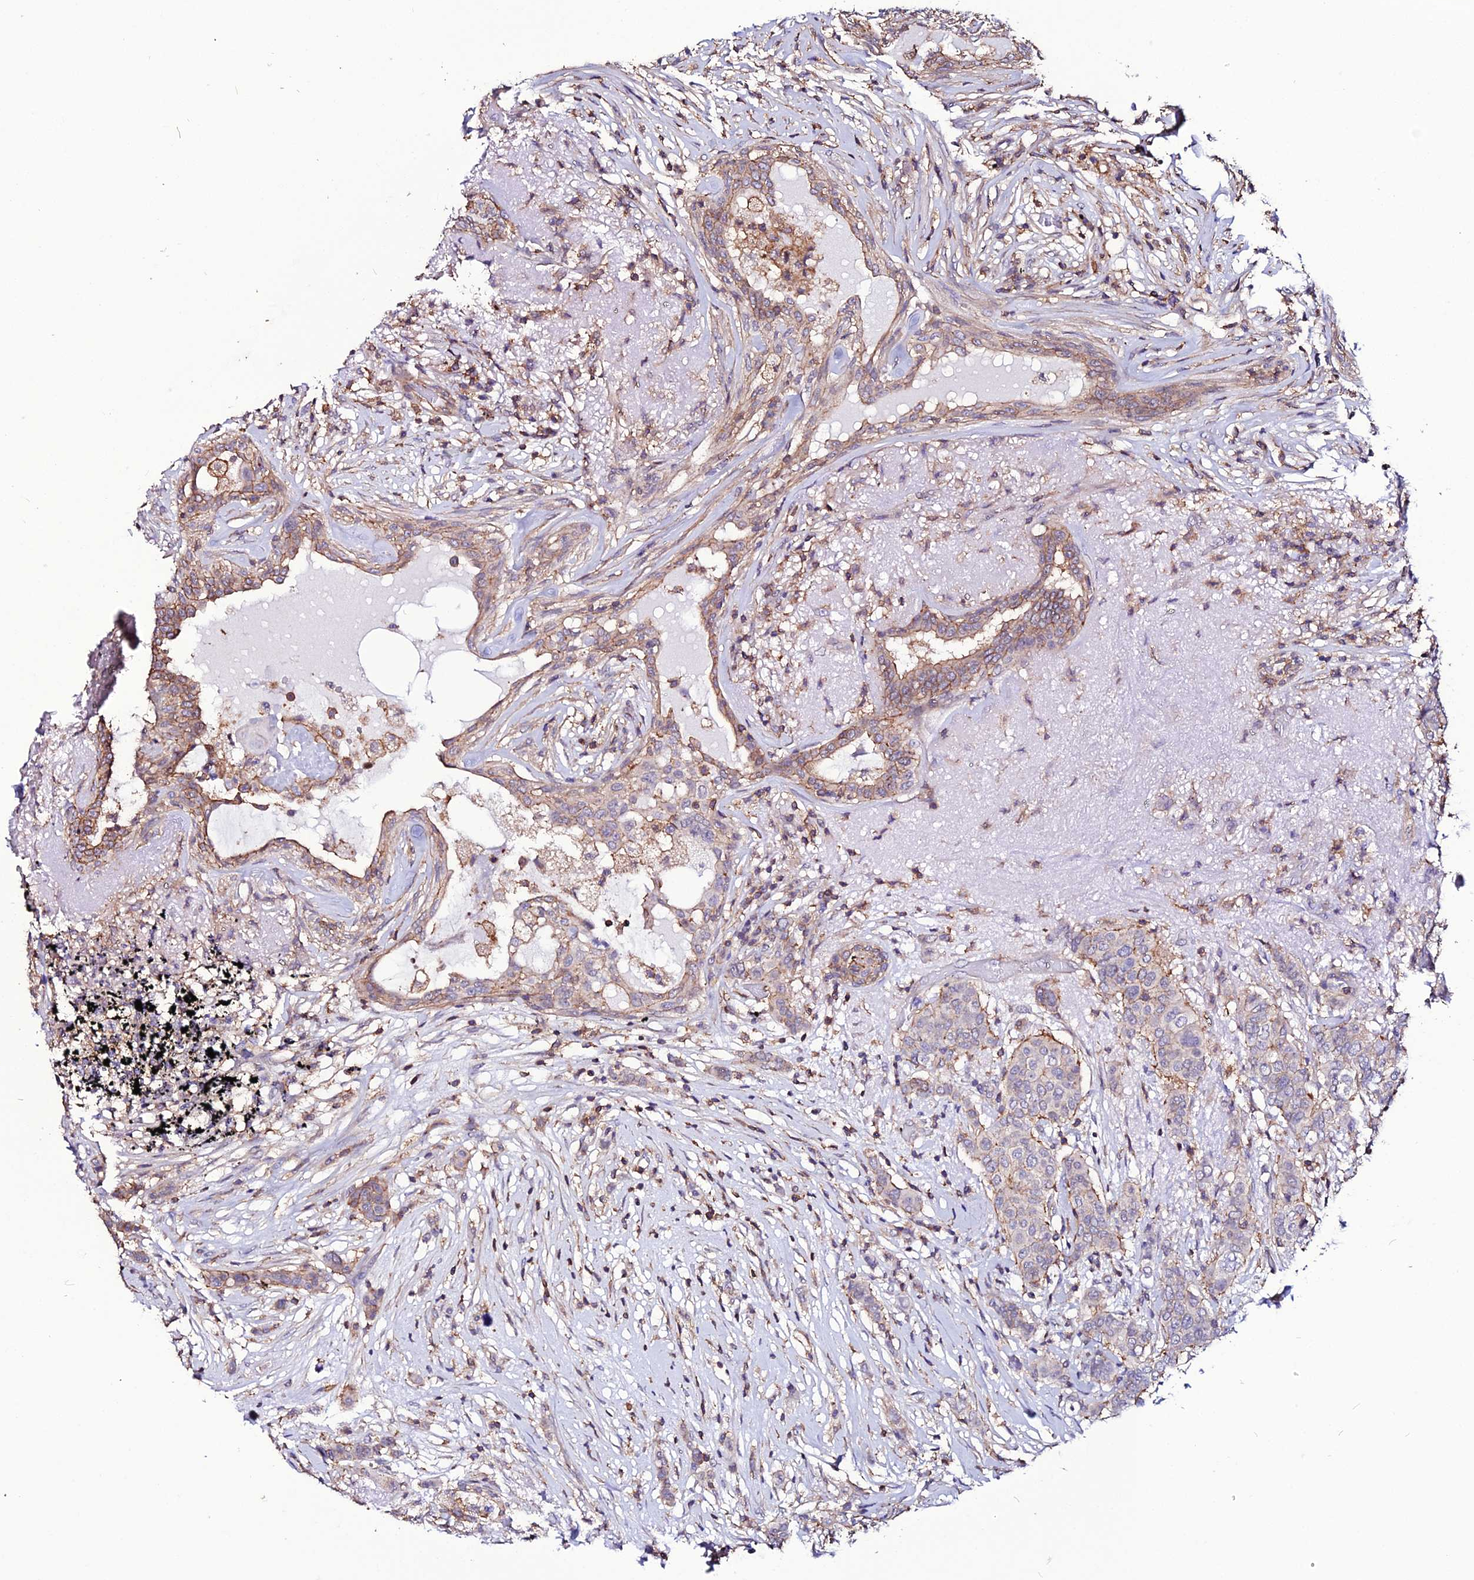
{"staining": {"intensity": "moderate", "quantity": "25%-75%", "location": "cytoplasmic/membranous"}, "tissue": "breast cancer", "cell_type": "Tumor cells", "image_type": "cancer", "snomed": [{"axis": "morphology", "description": "Lobular carcinoma"}, {"axis": "topography", "description": "Breast"}], "caption": "IHC of lobular carcinoma (breast) demonstrates medium levels of moderate cytoplasmic/membranous expression in approximately 25%-75% of tumor cells.", "gene": "USP17L15", "patient": {"sex": "female", "age": 51}}